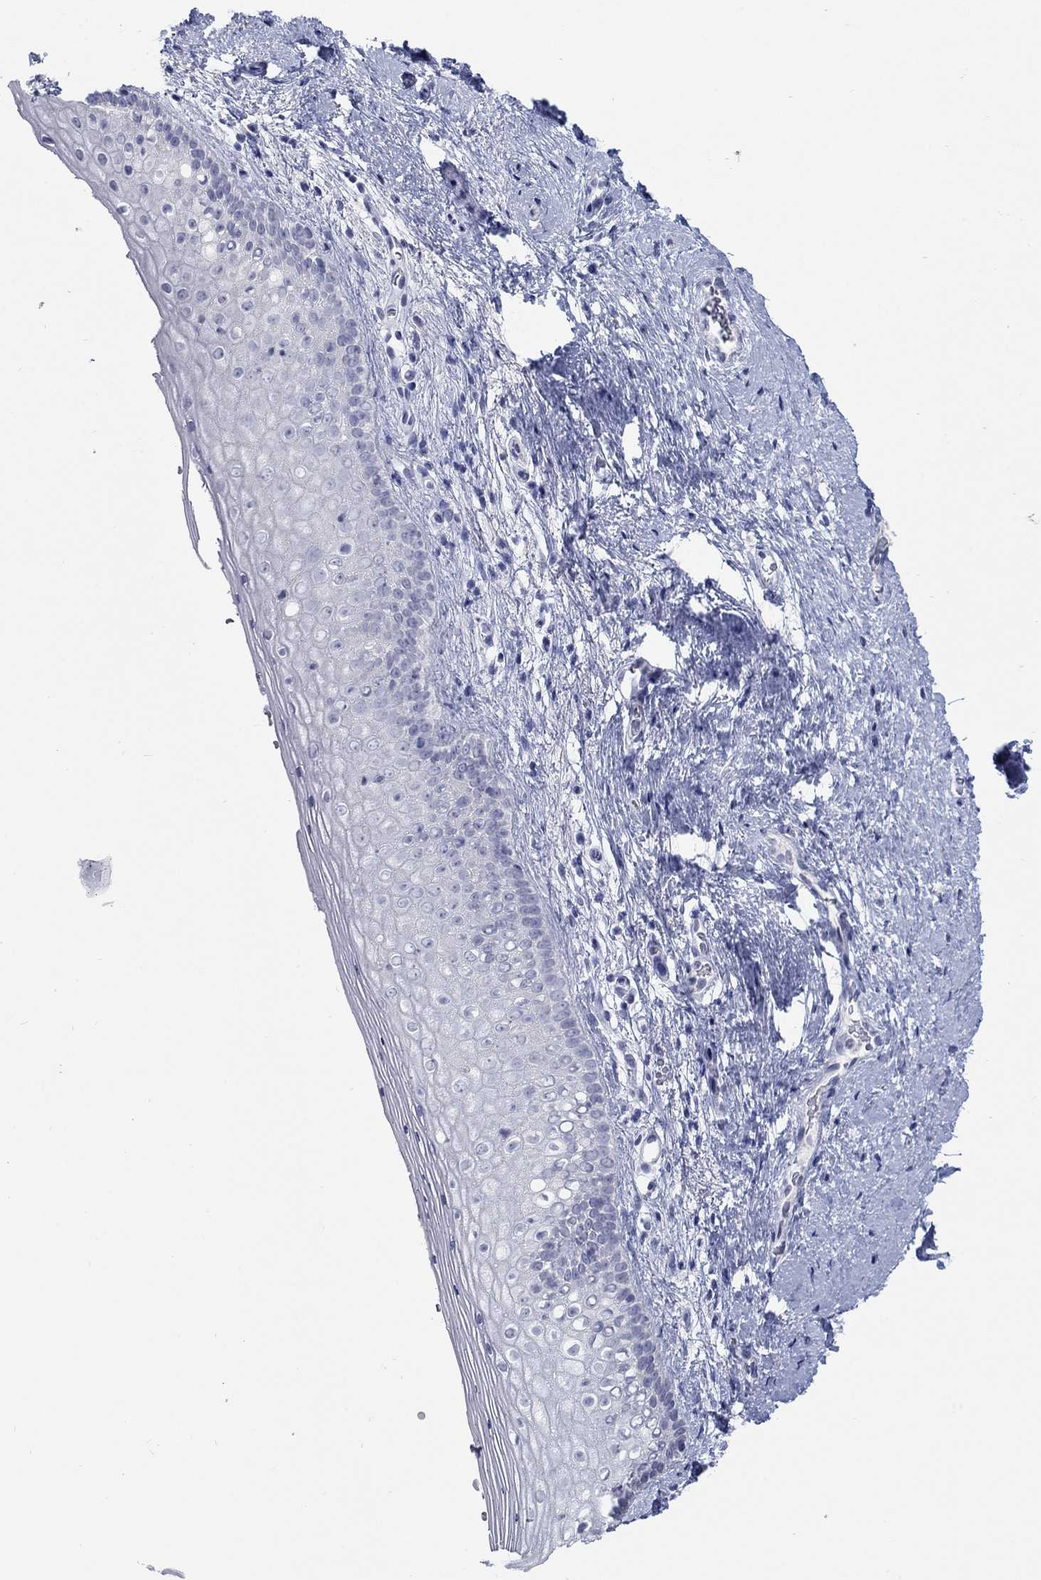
{"staining": {"intensity": "negative", "quantity": "none", "location": "none"}, "tissue": "vagina", "cell_type": "Squamous epithelial cells", "image_type": "normal", "snomed": [{"axis": "morphology", "description": "Normal tissue, NOS"}, {"axis": "topography", "description": "Vagina"}], "caption": "DAB (3,3'-diaminobenzidine) immunohistochemical staining of normal vagina reveals no significant positivity in squamous epithelial cells.", "gene": "ATP6V1G2", "patient": {"sex": "female", "age": 47}}